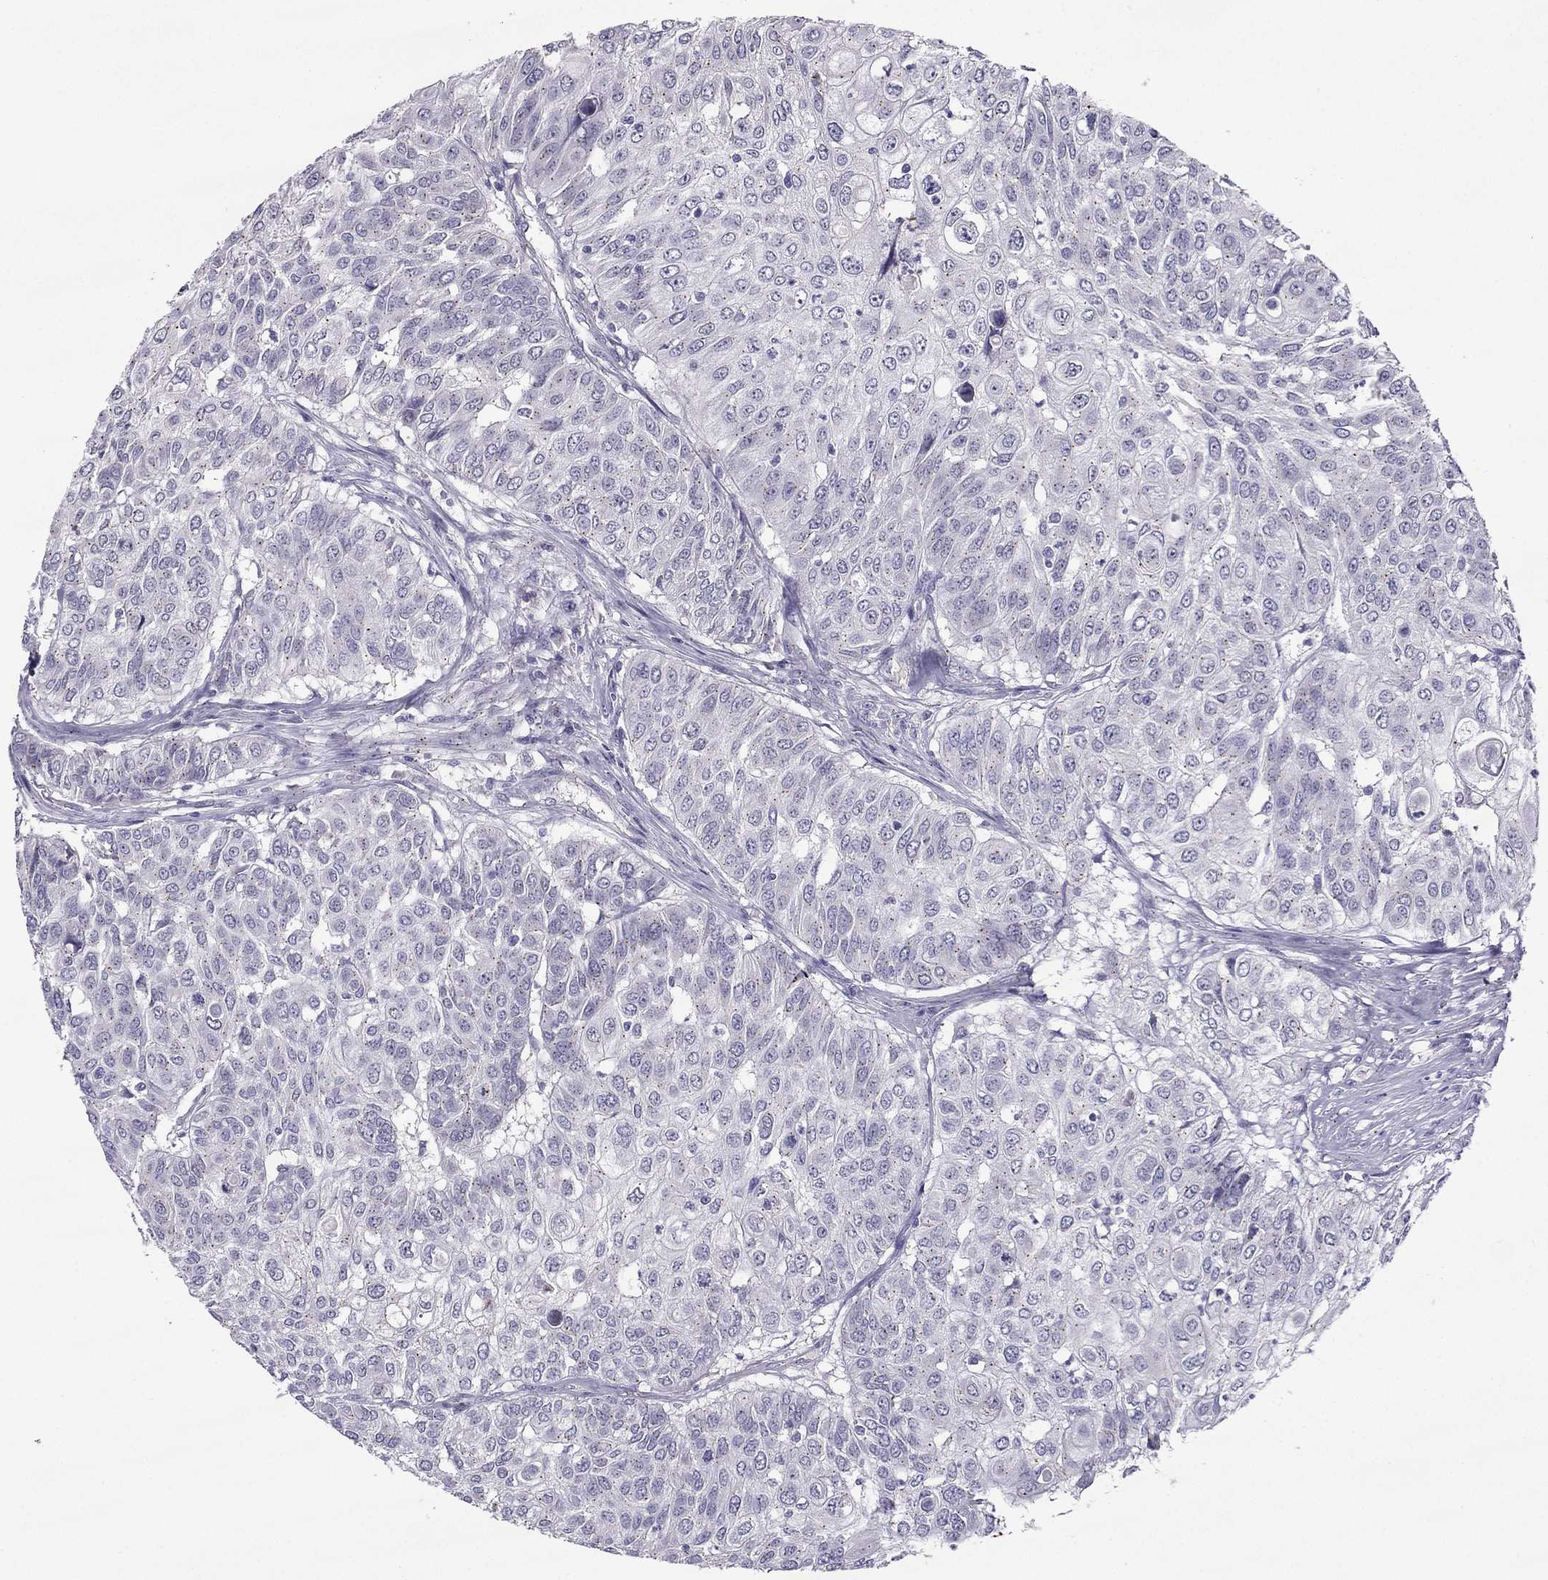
{"staining": {"intensity": "negative", "quantity": "none", "location": "none"}, "tissue": "urothelial cancer", "cell_type": "Tumor cells", "image_type": "cancer", "snomed": [{"axis": "morphology", "description": "Urothelial carcinoma, High grade"}, {"axis": "topography", "description": "Urinary bladder"}], "caption": "An immunohistochemistry histopathology image of urothelial carcinoma (high-grade) is shown. There is no staining in tumor cells of urothelial carcinoma (high-grade).", "gene": "MYBPH", "patient": {"sex": "female", "age": 79}}